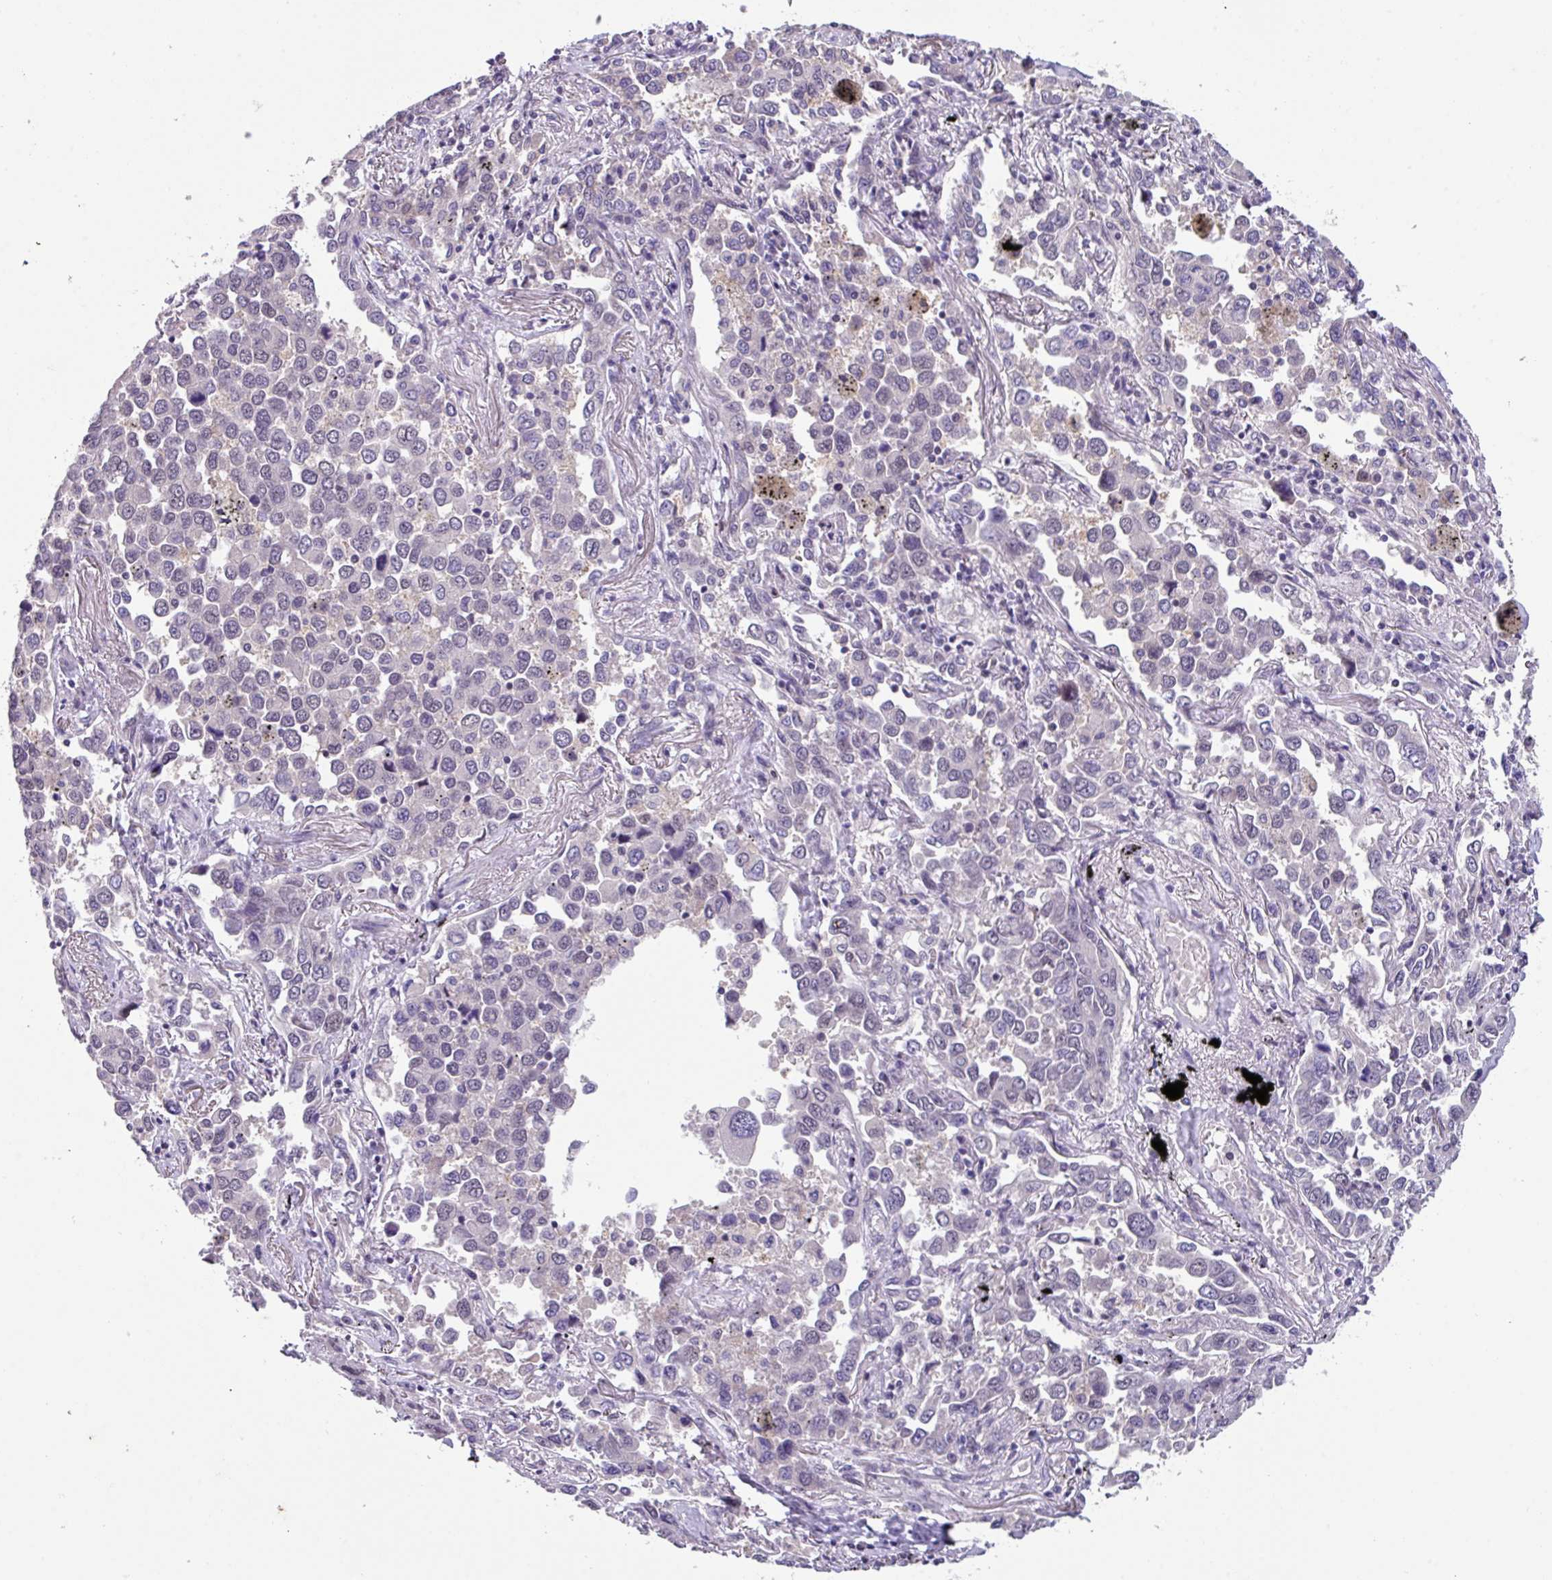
{"staining": {"intensity": "negative", "quantity": "none", "location": "none"}, "tissue": "lung cancer", "cell_type": "Tumor cells", "image_type": "cancer", "snomed": [{"axis": "morphology", "description": "Adenocarcinoma, NOS"}, {"axis": "topography", "description": "Lung"}], "caption": "Tumor cells are negative for brown protein staining in adenocarcinoma (lung).", "gene": "ZFP3", "patient": {"sex": "male", "age": 67}}